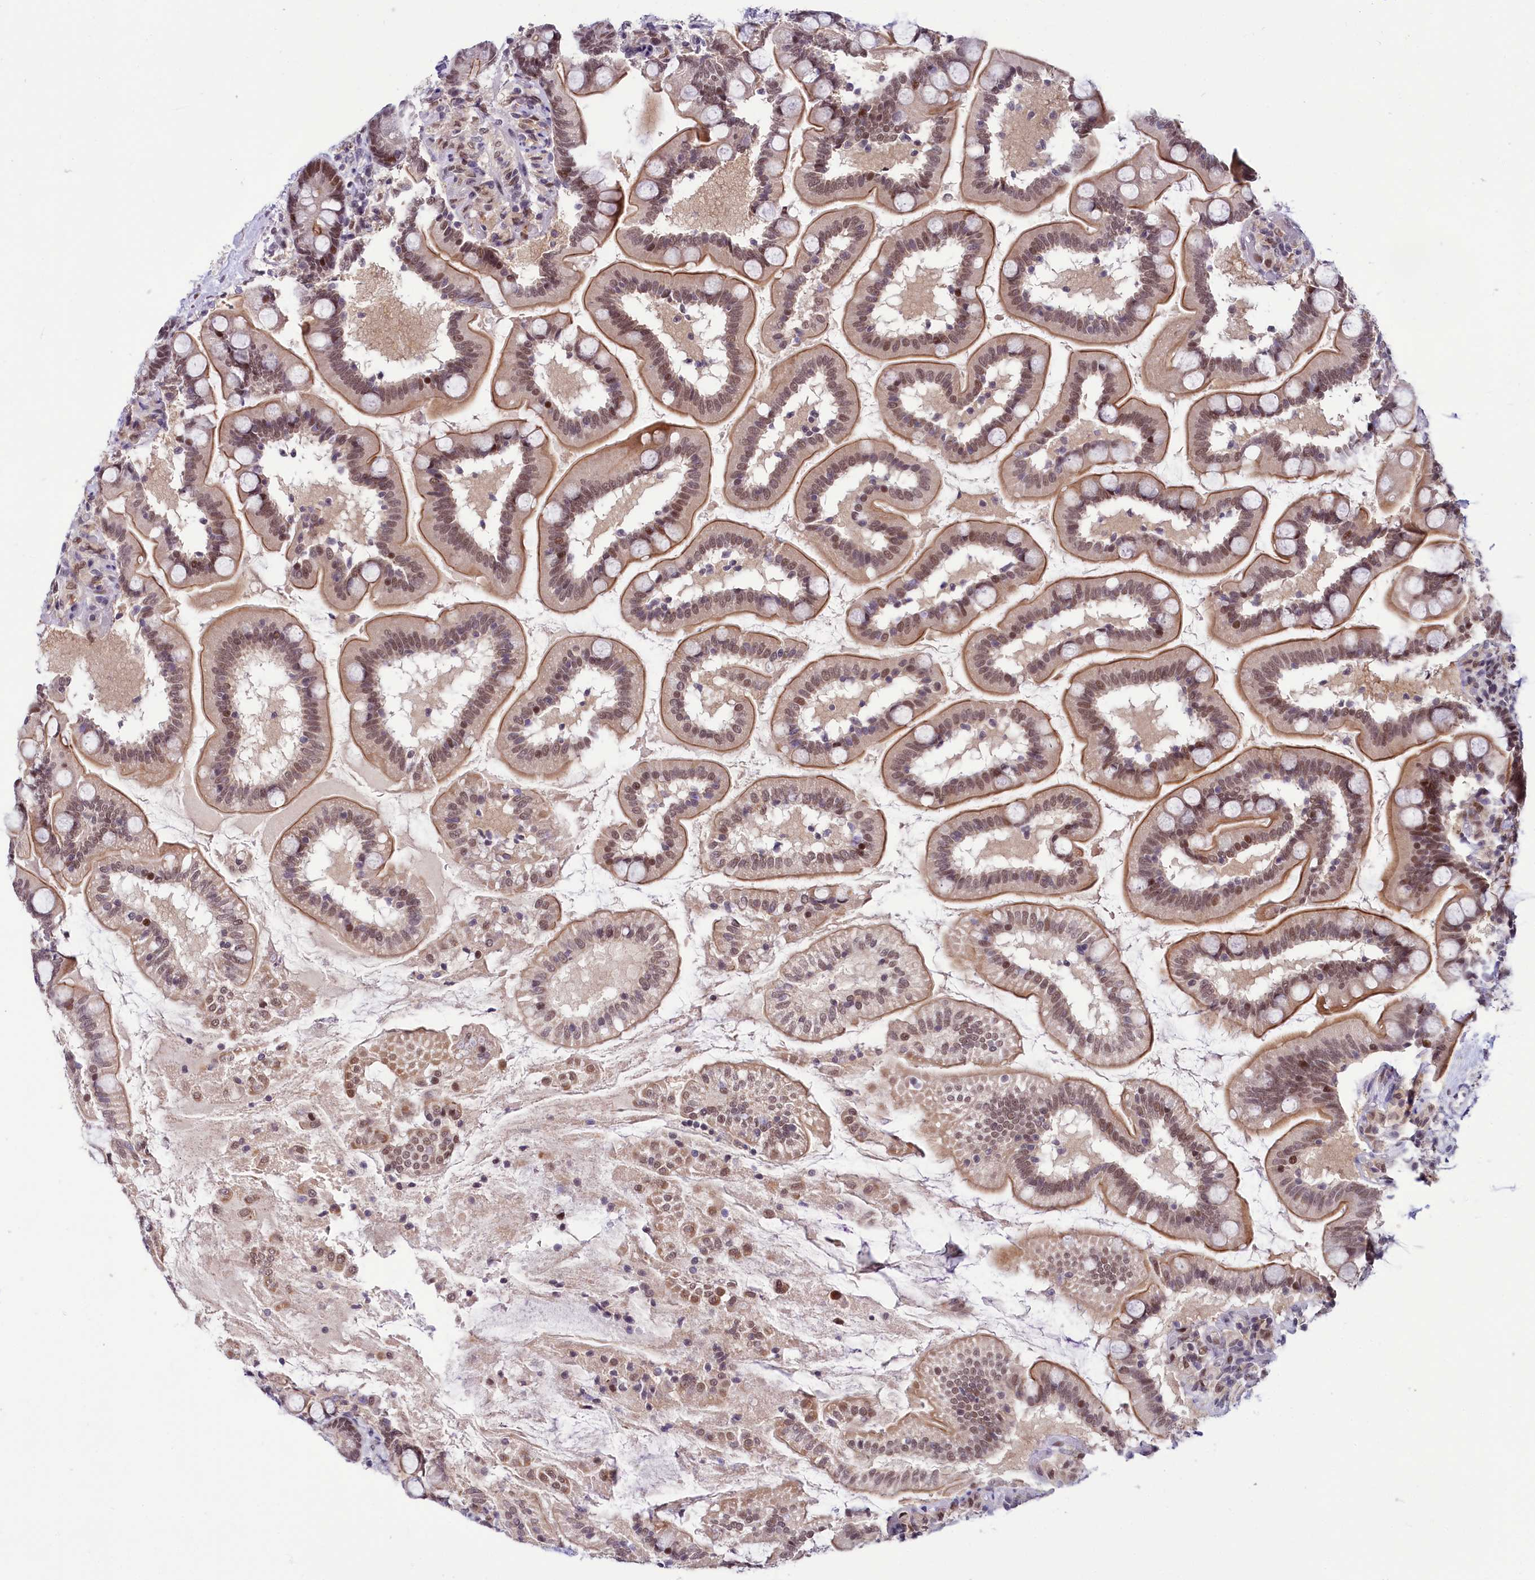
{"staining": {"intensity": "moderate", "quantity": ">75%", "location": "cytoplasmic/membranous,nuclear"}, "tissue": "small intestine", "cell_type": "Glandular cells", "image_type": "normal", "snomed": [{"axis": "morphology", "description": "Normal tissue, NOS"}, {"axis": "topography", "description": "Small intestine"}], "caption": "Benign small intestine reveals moderate cytoplasmic/membranous,nuclear staining in about >75% of glandular cells, visualized by immunohistochemistry.", "gene": "SCAF11", "patient": {"sex": "female", "age": 64}}